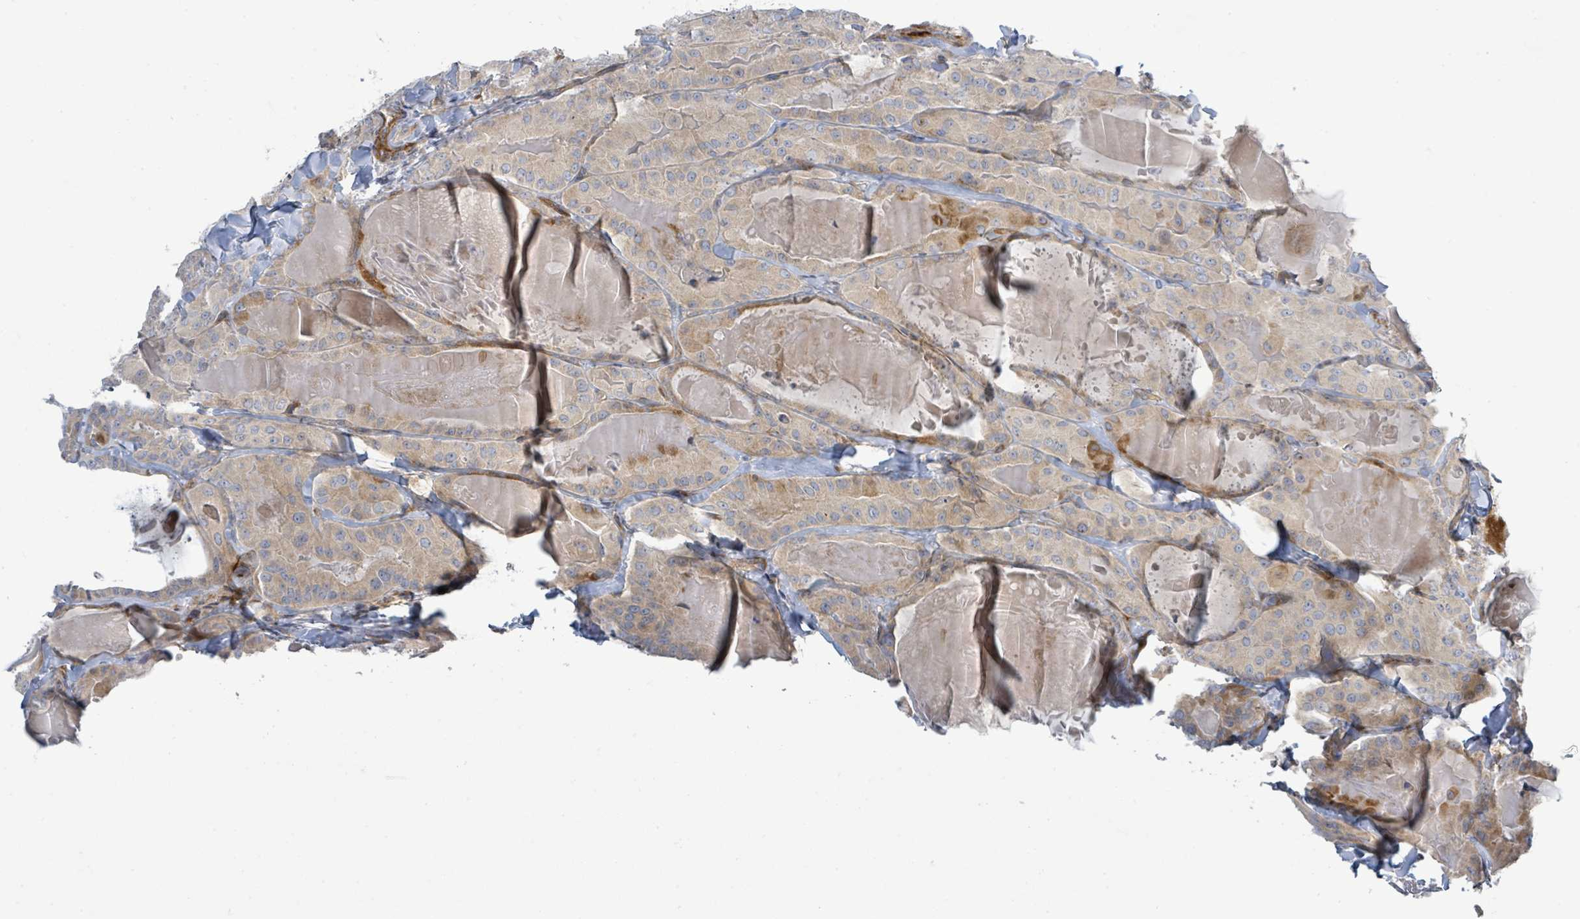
{"staining": {"intensity": "weak", "quantity": ">75%", "location": "cytoplasmic/membranous"}, "tissue": "thyroid cancer", "cell_type": "Tumor cells", "image_type": "cancer", "snomed": [{"axis": "morphology", "description": "Papillary adenocarcinoma, NOS"}, {"axis": "topography", "description": "Thyroid gland"}], "caption": "The micrograph exhibits staining of thyroid cancer, revealing weak cytoplasmic/membranous protein positivity (brown color) within tumor cells.", "gene": "CFAP210", "patient": {"sex": "female", "age": 68}}